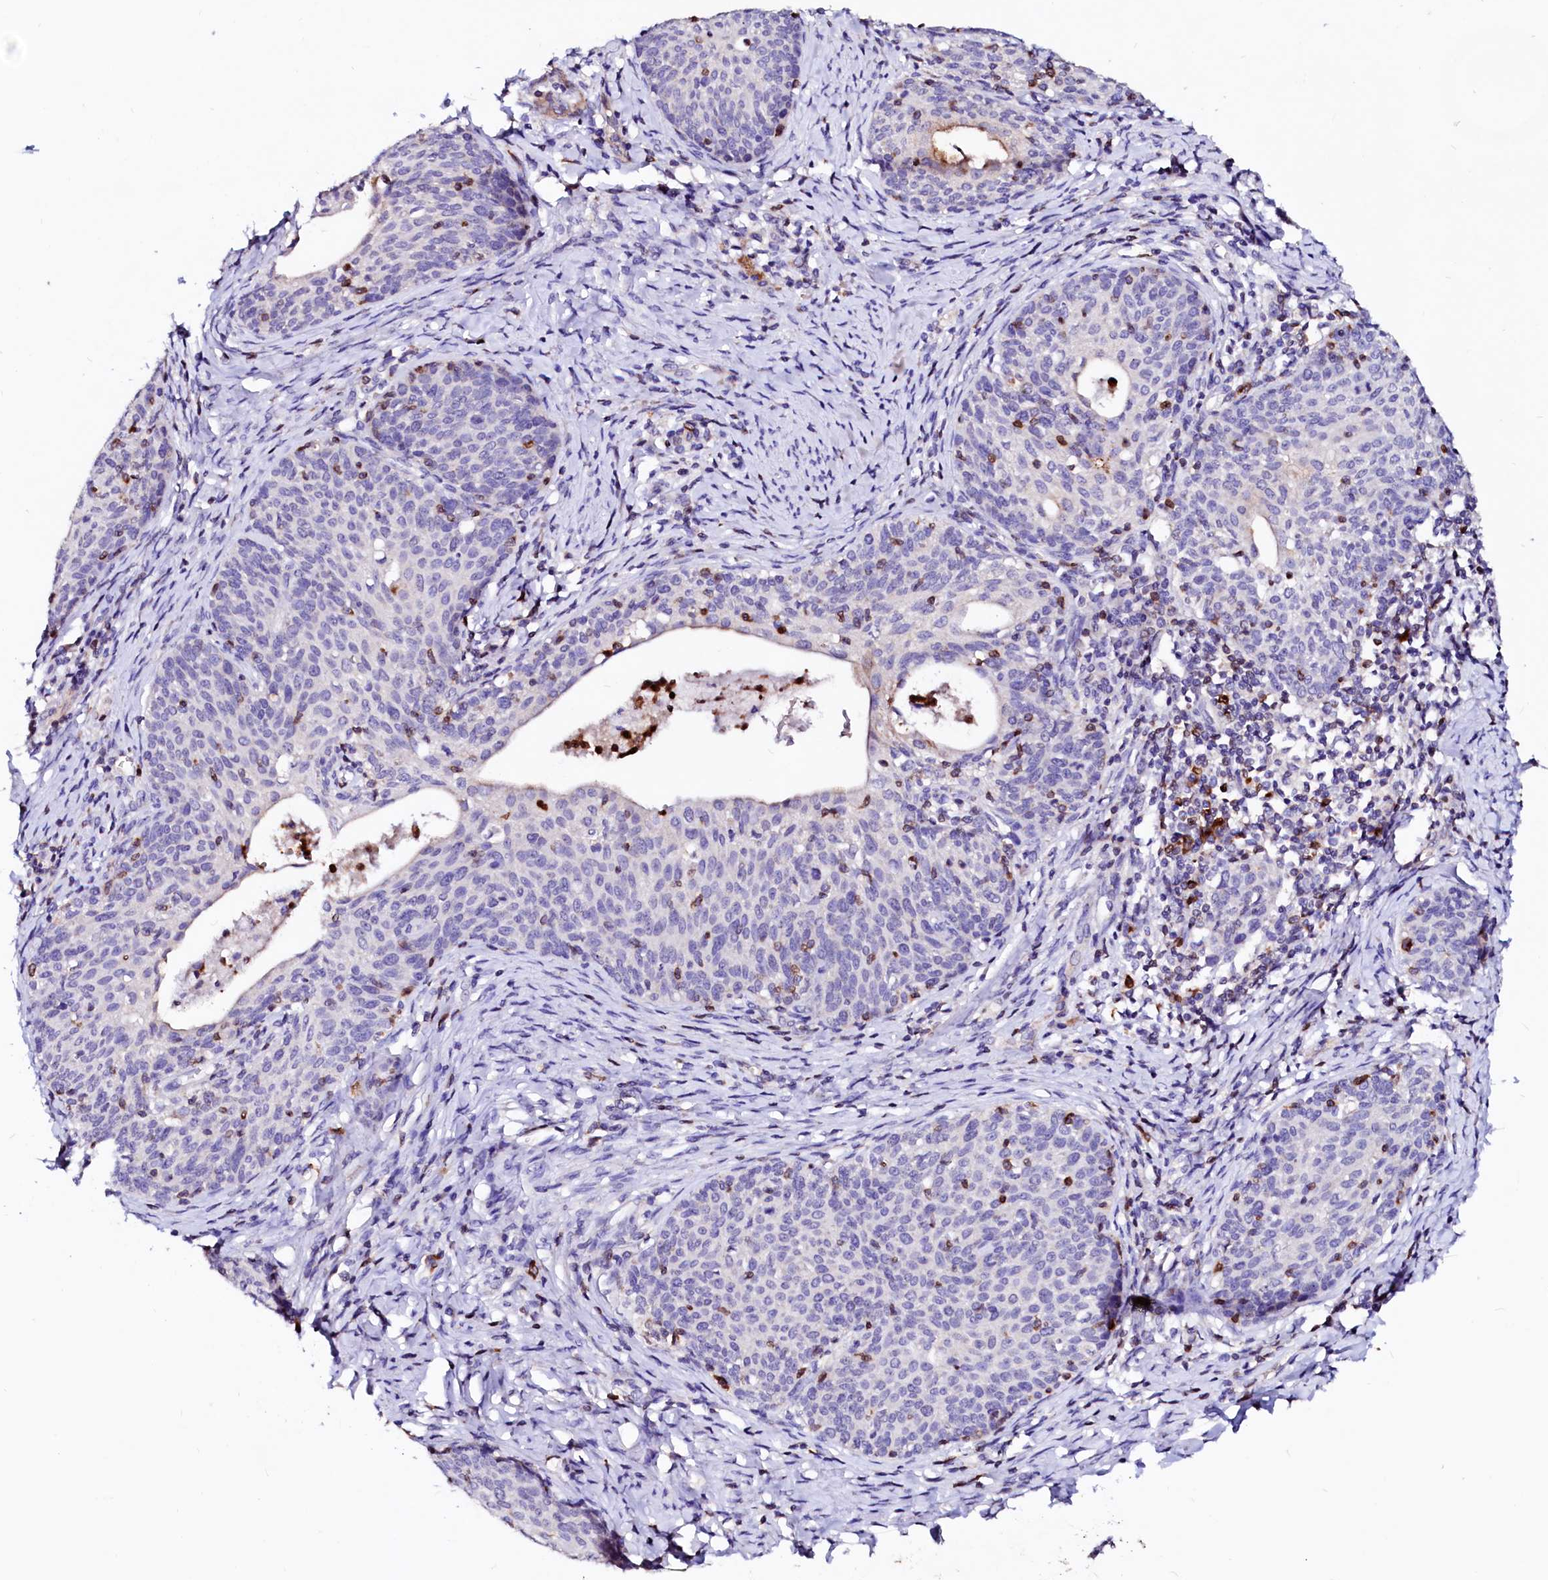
{"staining": {"intensity": "negative", "quantity": "none", "location": "none"}, "tissue": "cervical cancer", "cell_type": "Tumor cells", "image_type": "cancer", "snomed": [{"axis": "morphology", "description": "Squamous cell carcinoma, NOS"}, {"axis": "topography", "description": "Cervix"}], "caption": "An IHC micrograph of cervical cancer is shown. There is no staining in tumor cells of cervical cancer.", "gene": "RAB27A", "patient": {"sex": "female", "age": 52}}